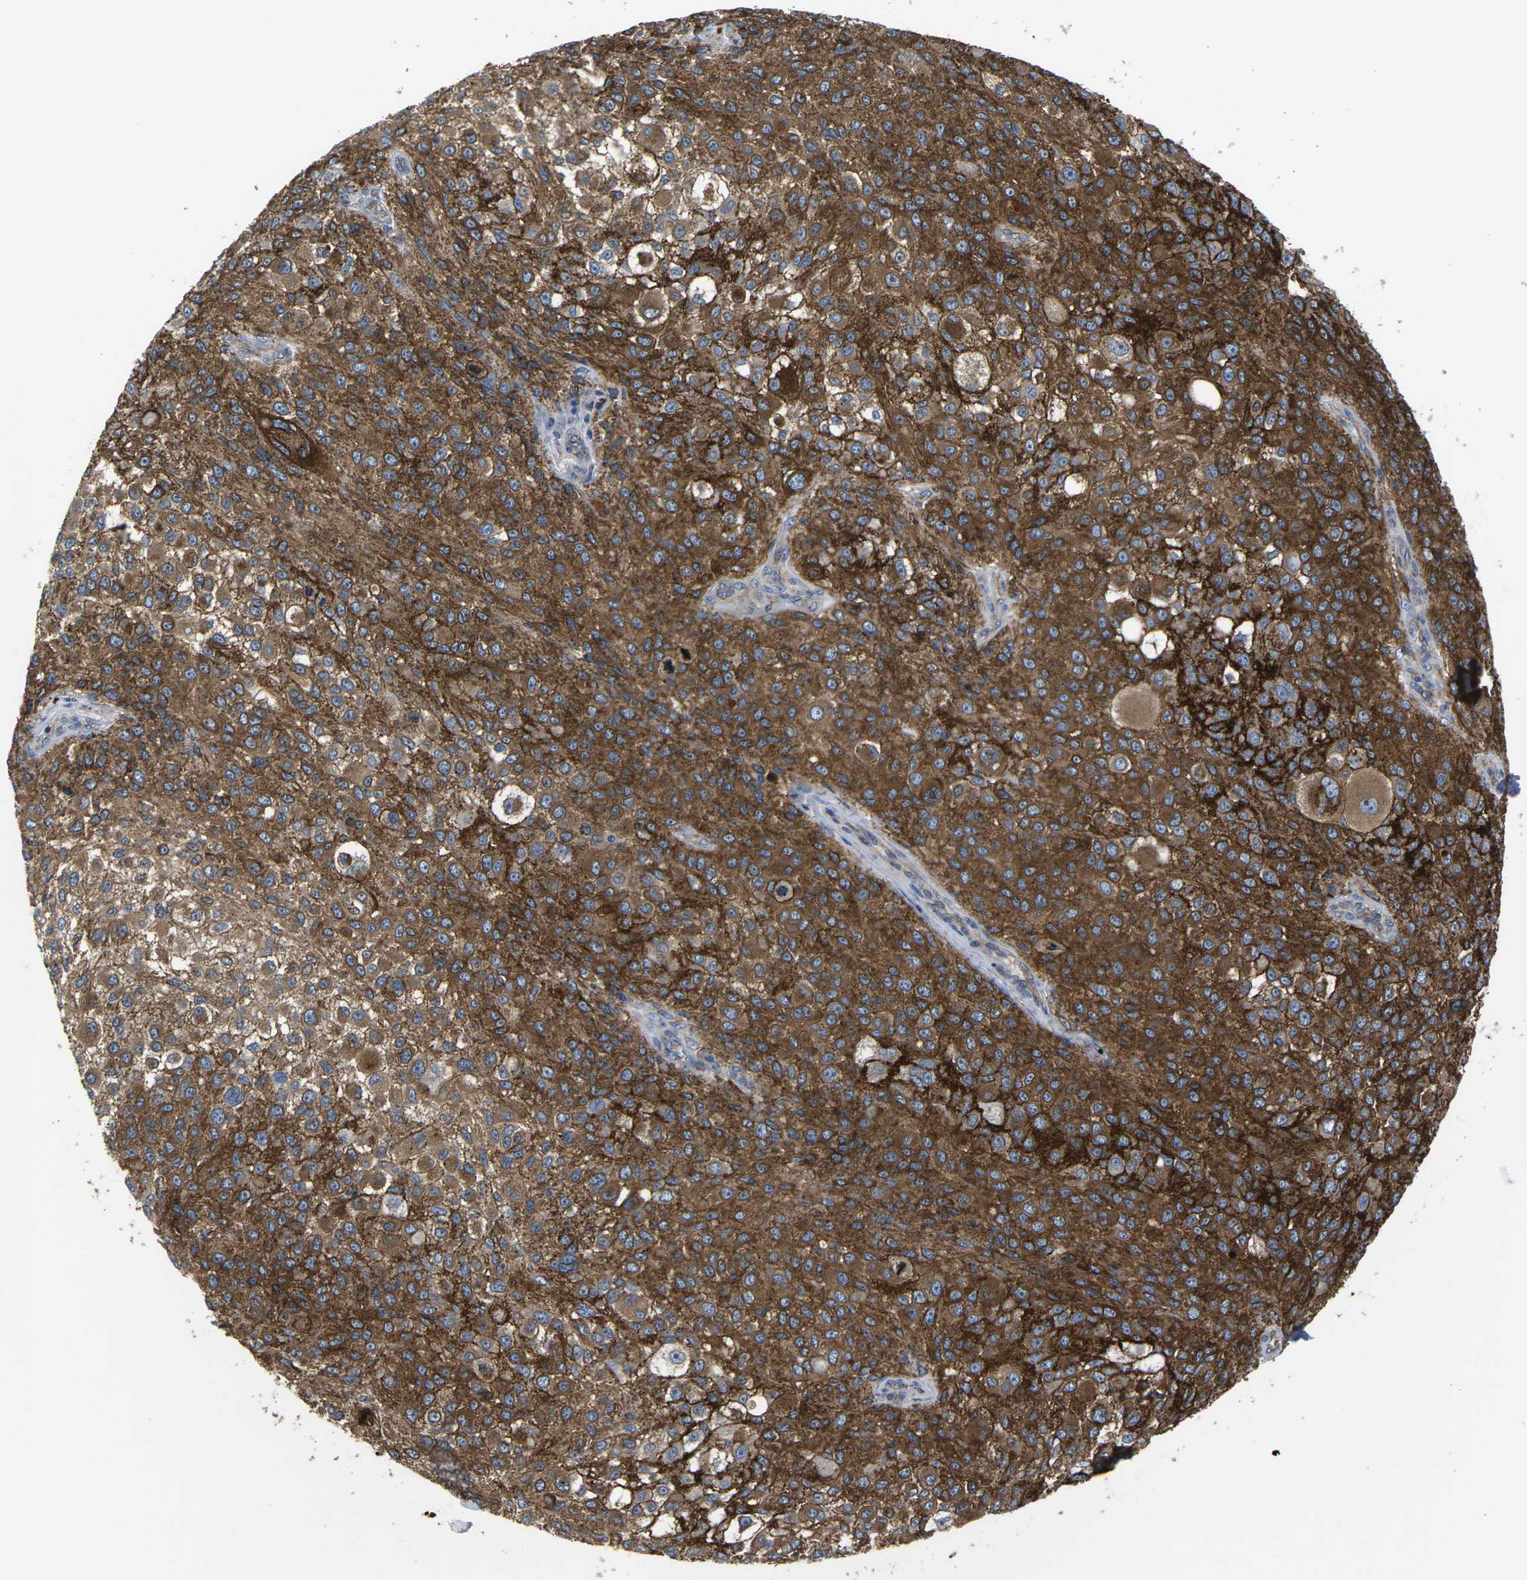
{"staining": {"intensity": "strong", "quantity": ">75%", "location": "cytoplasmic/membranous"}, "tissue": "melanoma", "cell_type": "Tumor cells", "image_type": "cancer", "snomed": [{"axis": "morphology", "description": "Necrosis, NOS"}, {"axis": "morphology", "description": "Malignant melanoma, NOS"}, {"axis": "topography", "description": "Skin"}], "caption": "The photomicrograph demonstrates staining of melanoma, revealing strong cytoplasmic/membranous protein positivity (brown color) within tumor cells.", "gene": "CTNND1", "patient": {"sex": "female", "age": 87}}